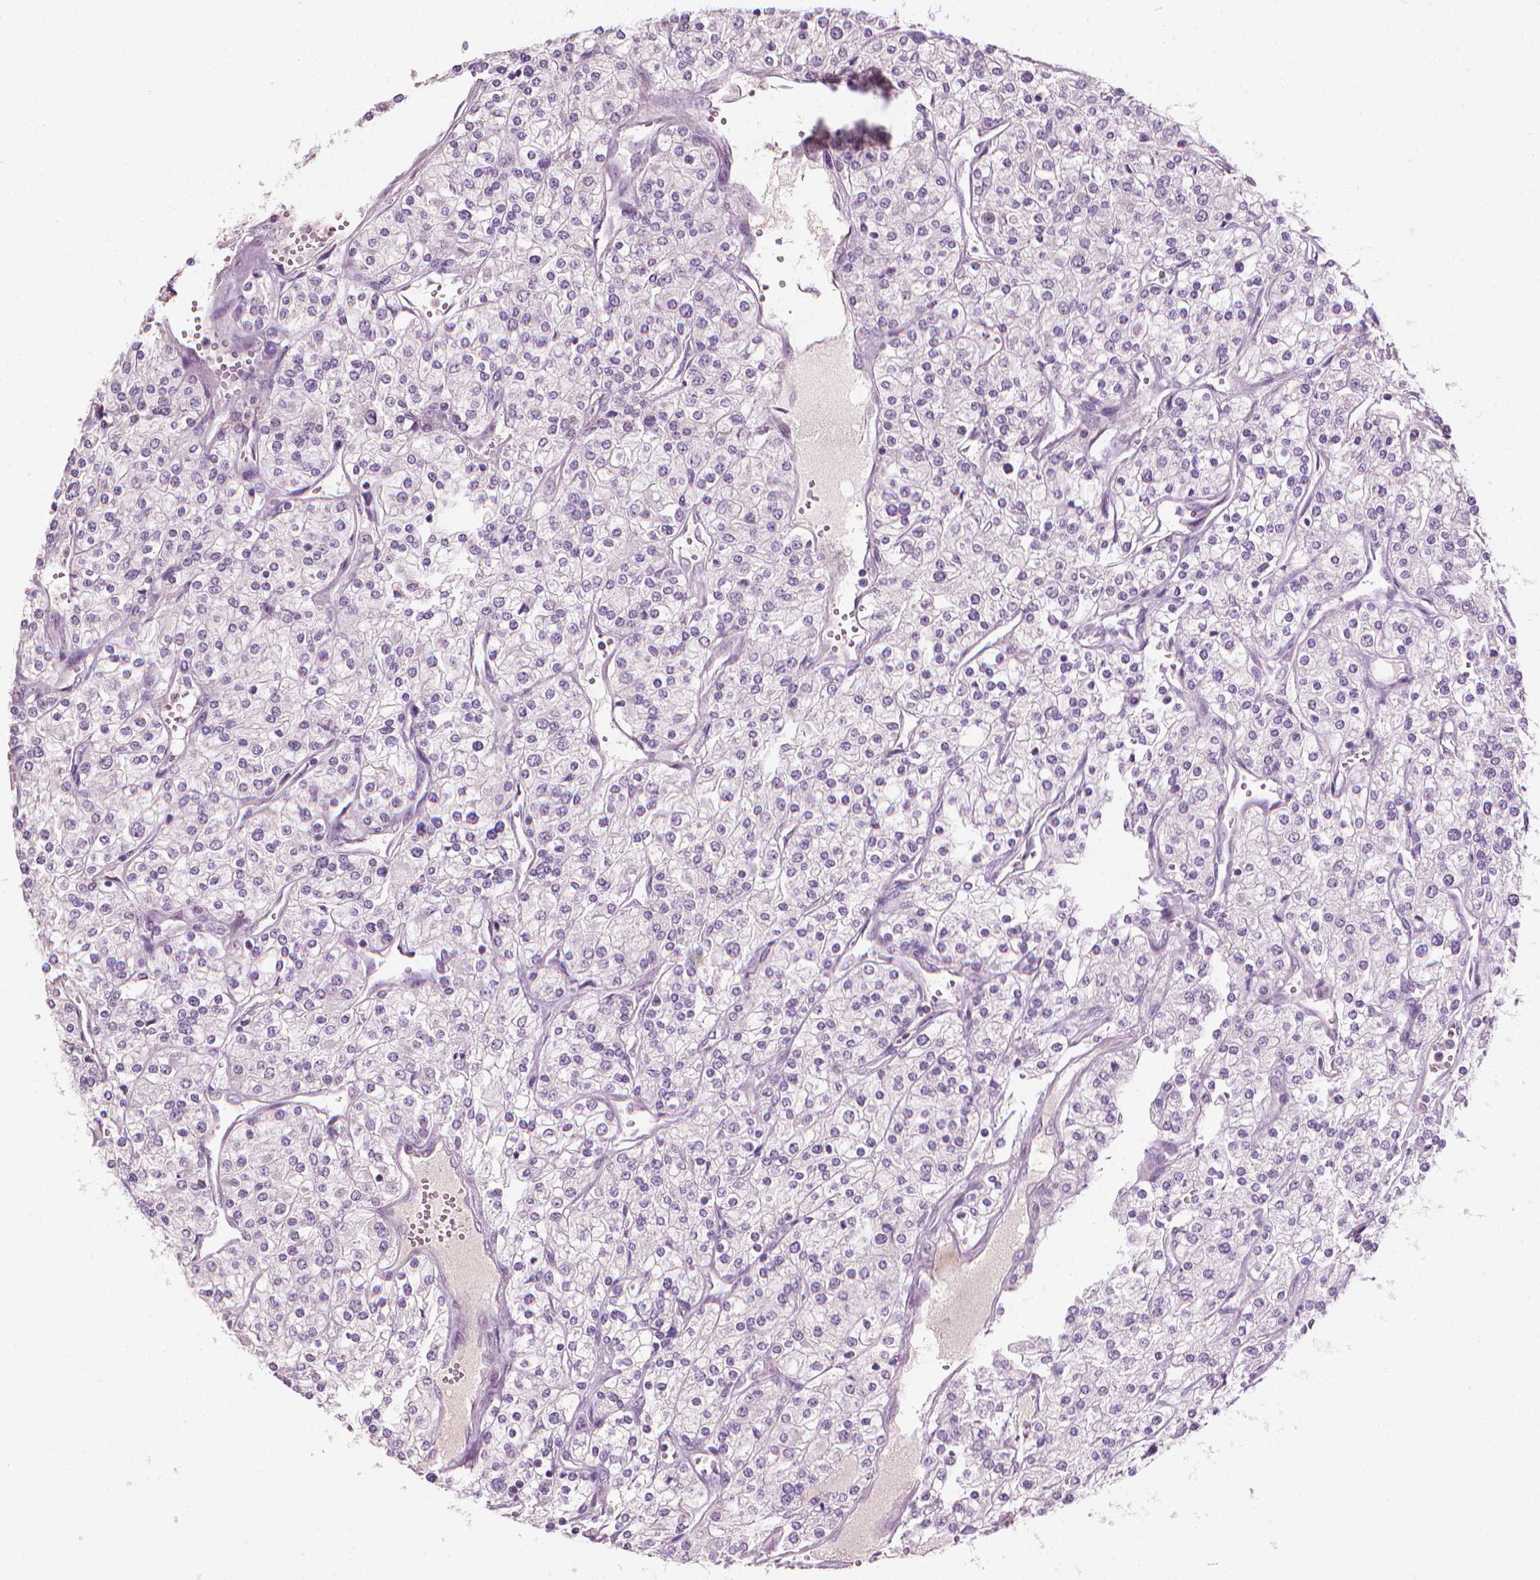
{"staining": {"intensity": "negative", "quantity": "none", "location": "none"}, "tissue": "renal cancer", "cell_type": "Tumor cells", "image_type": "cancer", "snomed": [{"axis": "morphology", "description": "Adenocarcinoma, NOS"}, {"axis": "topography", "description": "Kidney"}], "caption": "This is an immunohistochemistry (IHC) image of human adenocarcinoma (renal). There is no staining in tumor cells.", "gene": "SAXO2", "patient": {"sex": "male", "age": 80}}